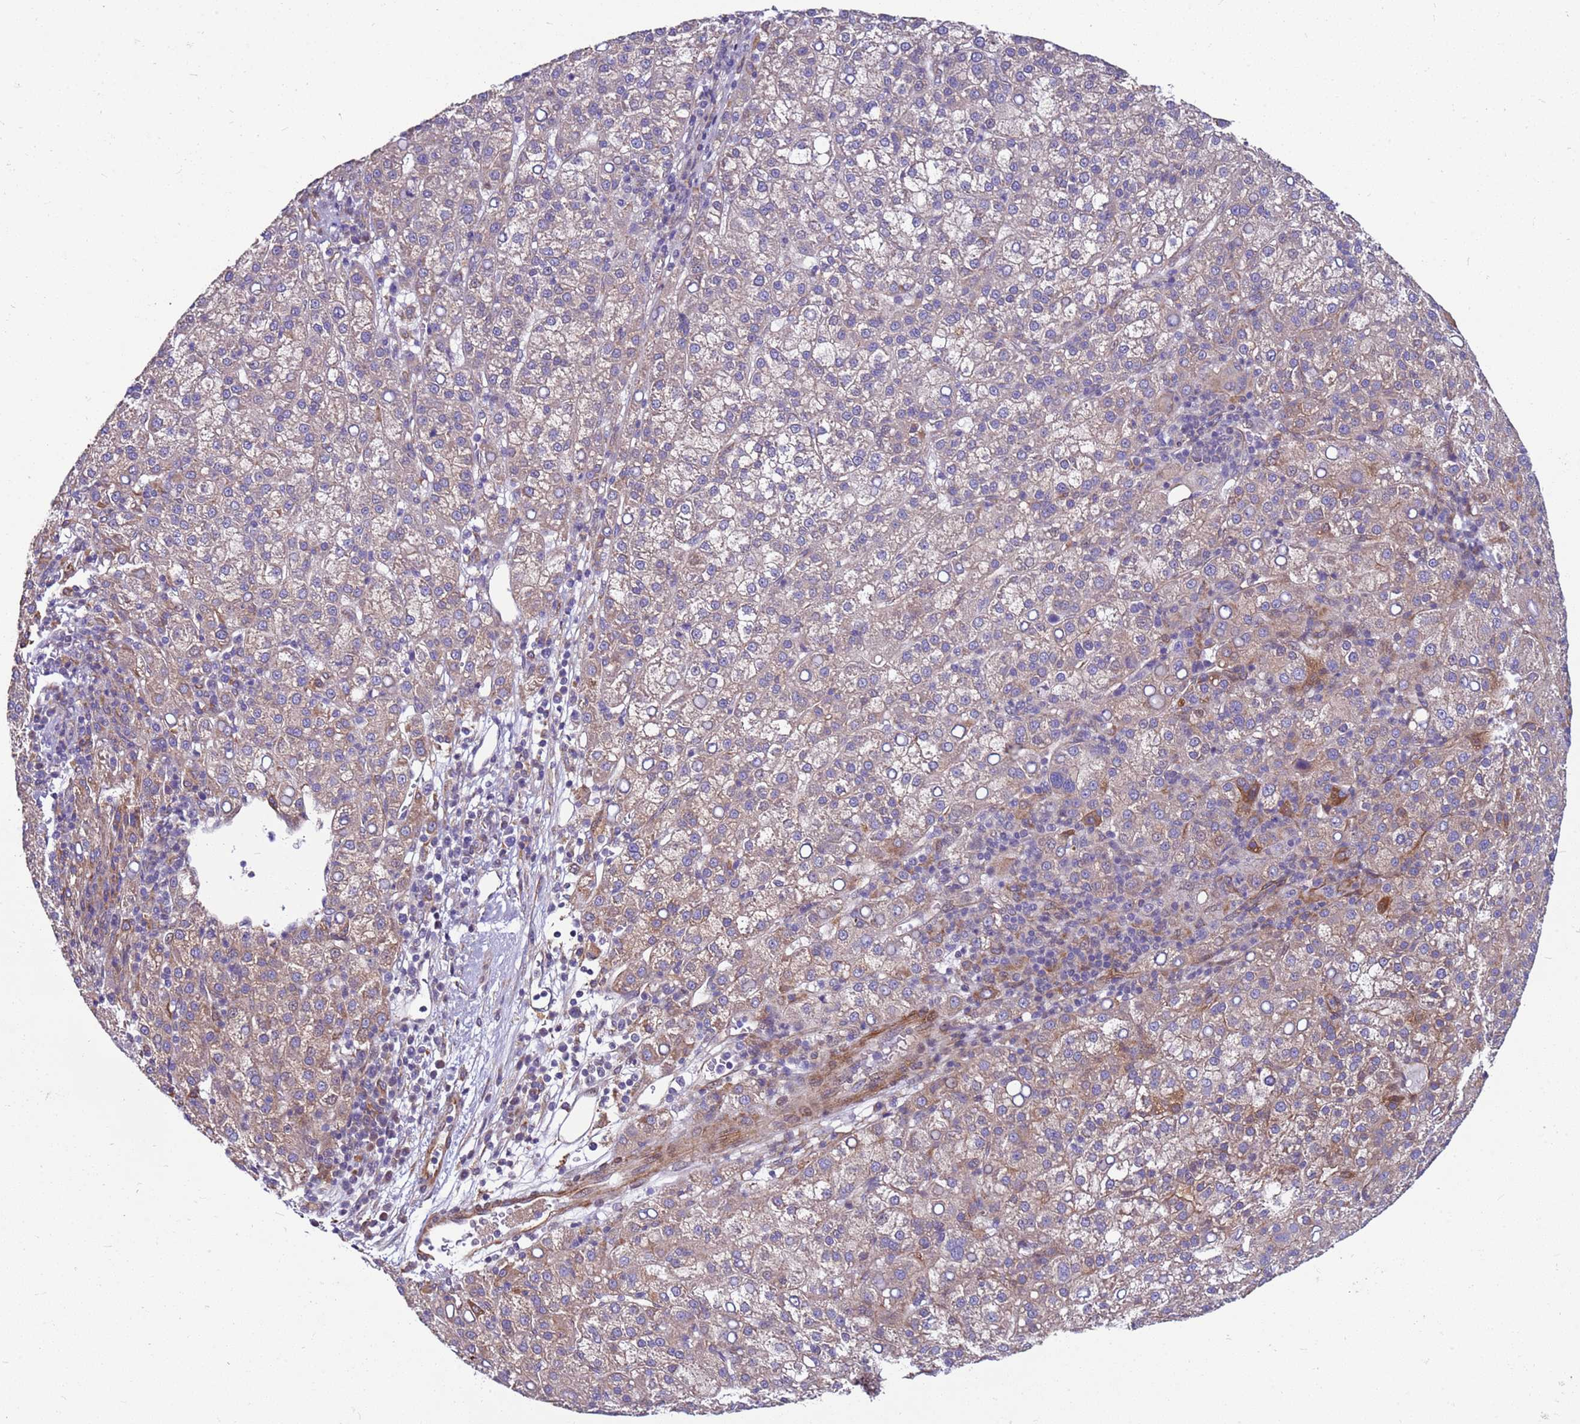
{"staining": {"intensity": "weak", "quantity": "25%-75%", "location": "cytoplasmic/membranous"}, "tissue": "liver cancer", "cell_type": "Tumor cells", "image_type": "cancer", "snomed": [{"axis": "morphology", "description": "Carcinoma, Hepatocellular, NOS"}, {"axis": "topography", "description": "Liver"}], "caption": "Immunohistochemistry photomicrograph of liver cancer stained for a protein (brown), which shows low levels of weak cytoplasmic/membranous positivity in about 25%-75% of tumor cells.", "gene": "MCRIP1", "patient": {"sex": "female", "age": 58}}